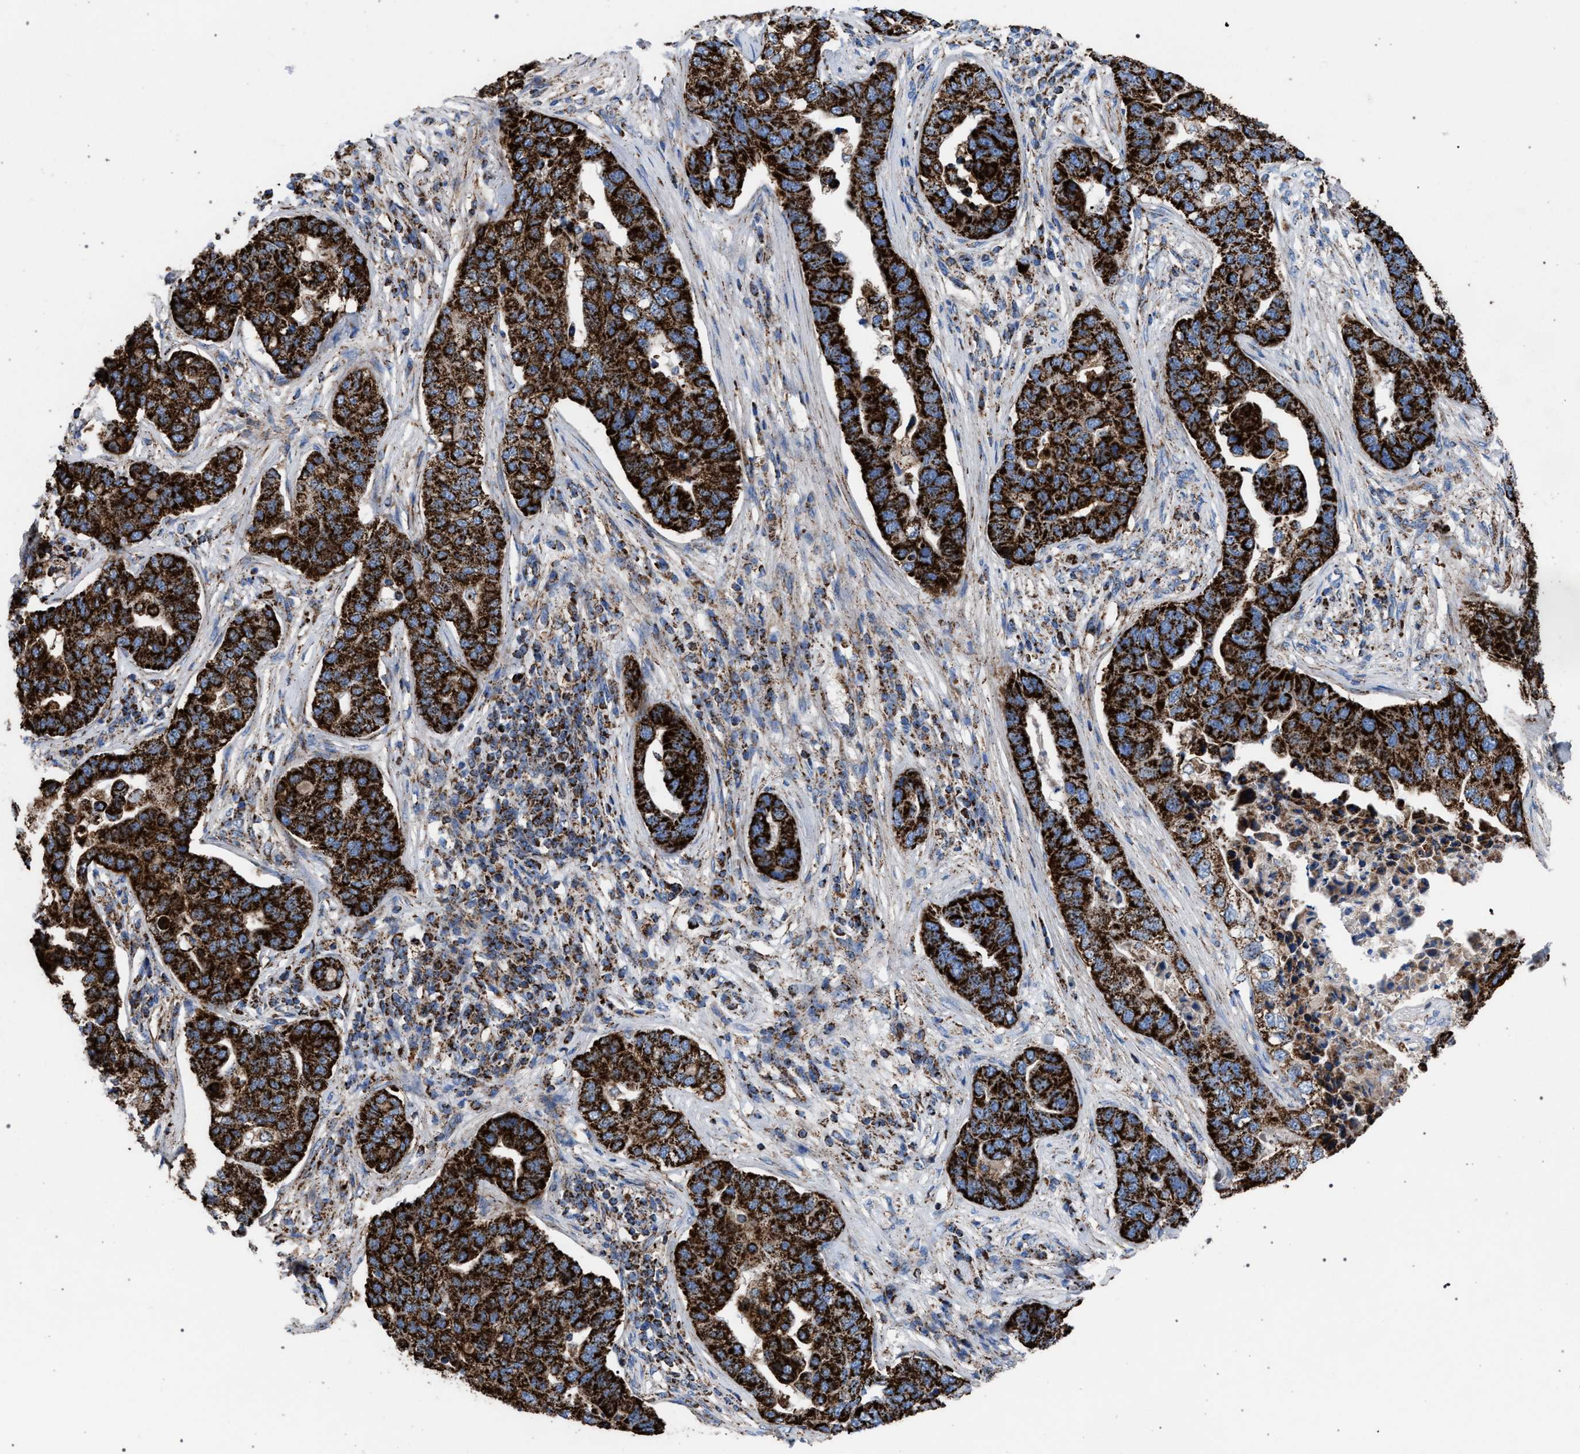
{"staining": {"intensity": "strong", "quantity": ">75%", "location": "cytoplasmic/membranous"}, "tissue": "pancreatic cancer", "cell_type": "Tumor cells", "image_type": "cancer", "snomed": [{"axis": "morphology", "description": "Adenocarcinoma, NOS"}, {"axis": "topography", "description": "Pancreas"}], "caption": "Human pancreatic cancer (adenocarcinoma) stained for a protein (brown) displays strong cytoplasmic/membranous positive expression in approximately >75% of tumor cells.", "gene": "VPS13A", "patient": {"sex": "female", "age": 61}}